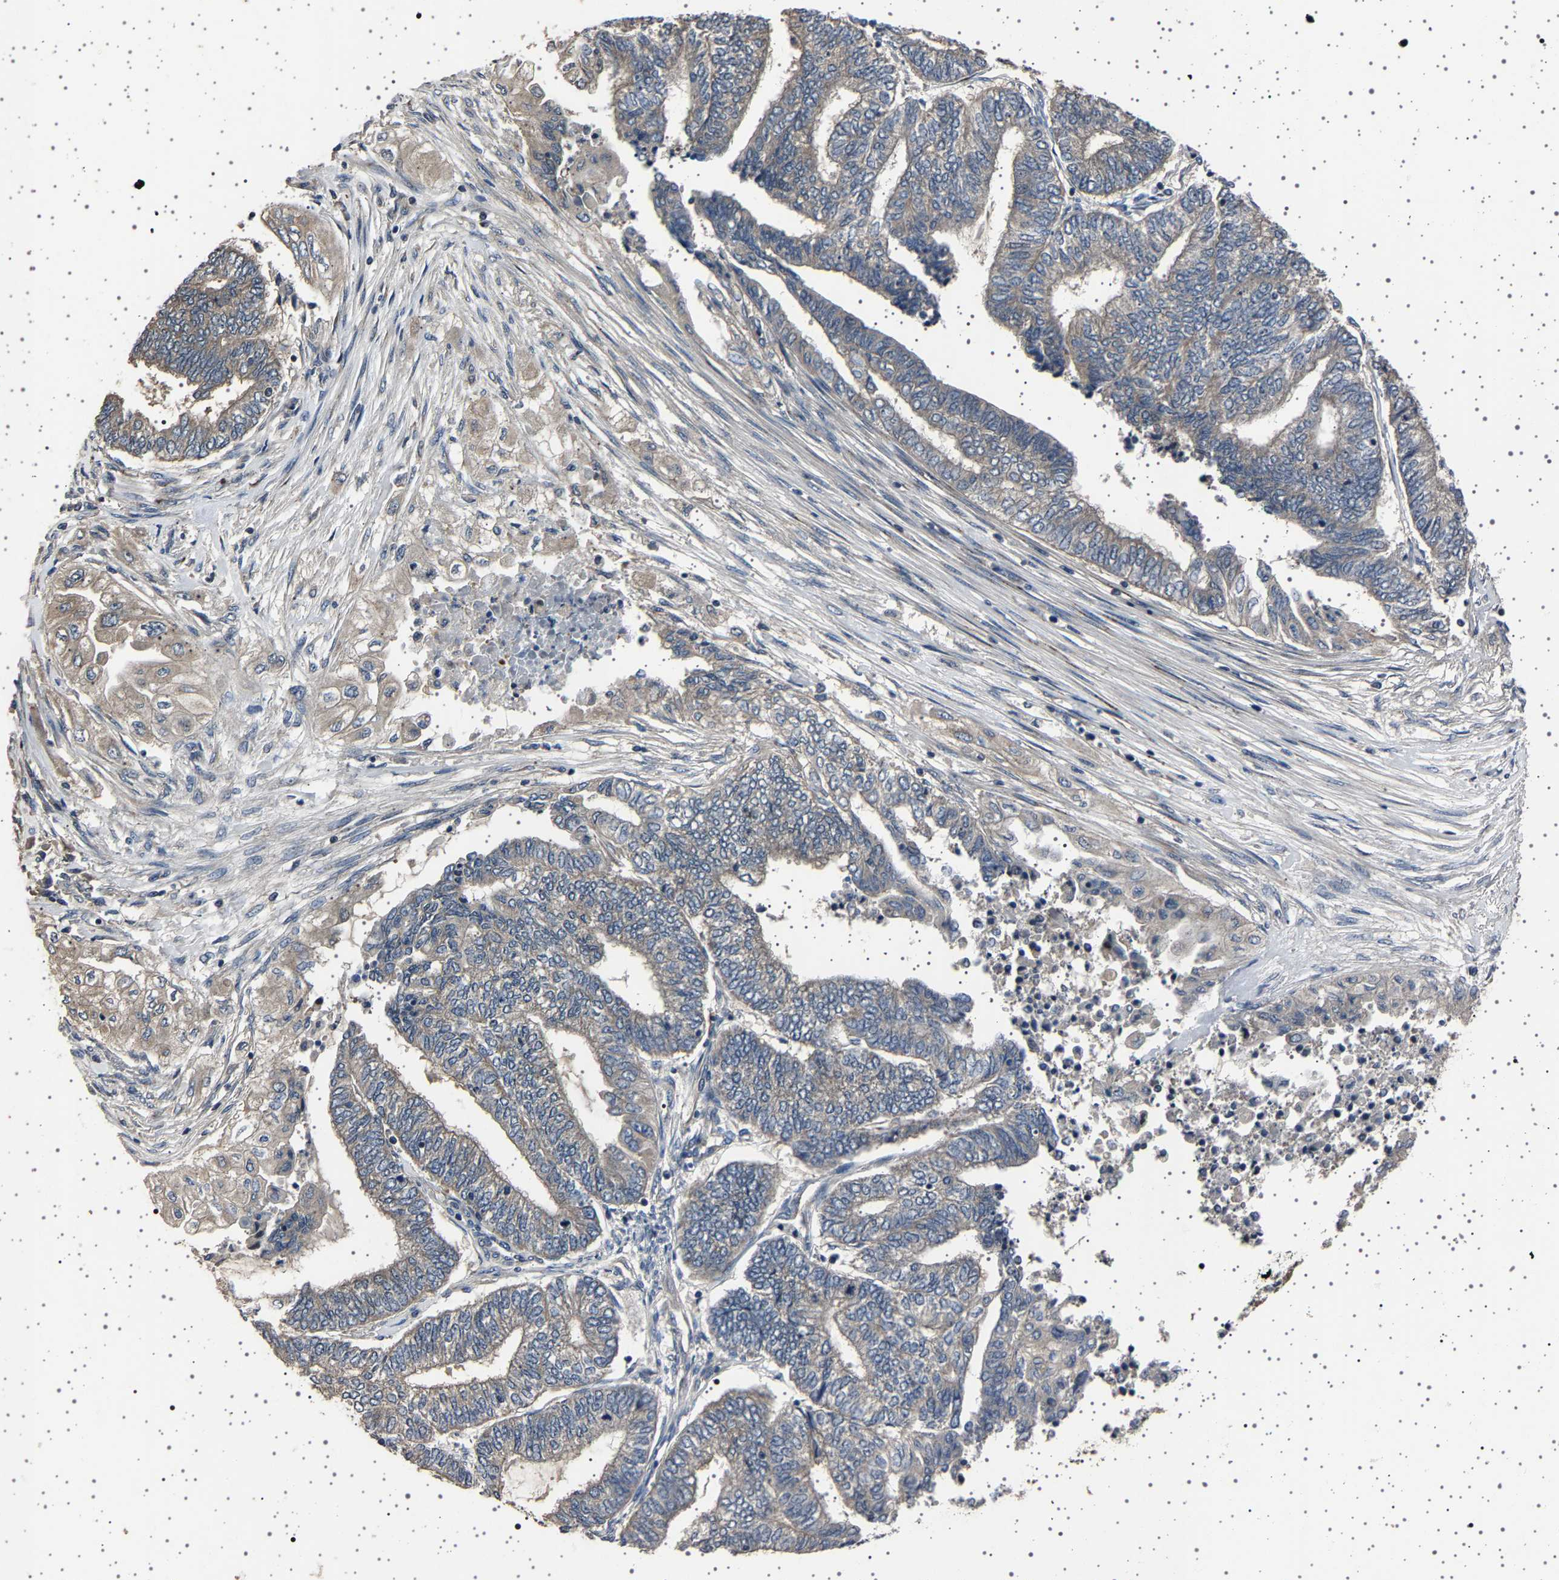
{"staining": {"intensity": "negative", "quantity": "none", "location": "none"}, "tissue": "endometrial cancer", "cell_type": "Tumor cells", "image_type": "cancer", "snomed": [{"axis": "morphology", "description": "Adenocarcinoma, NOS"}, {"axis": "topography", "description": "Uterus"}, {"axis": "topography", "description": "Endometrium"}], "caption": "Micrograph shows no protein positivity in tumor cells of endometrial cancer (adenocarcinoma) tissue.", "gene": "NCKAP1", "patient": {"sex": "female", "age": 70}}